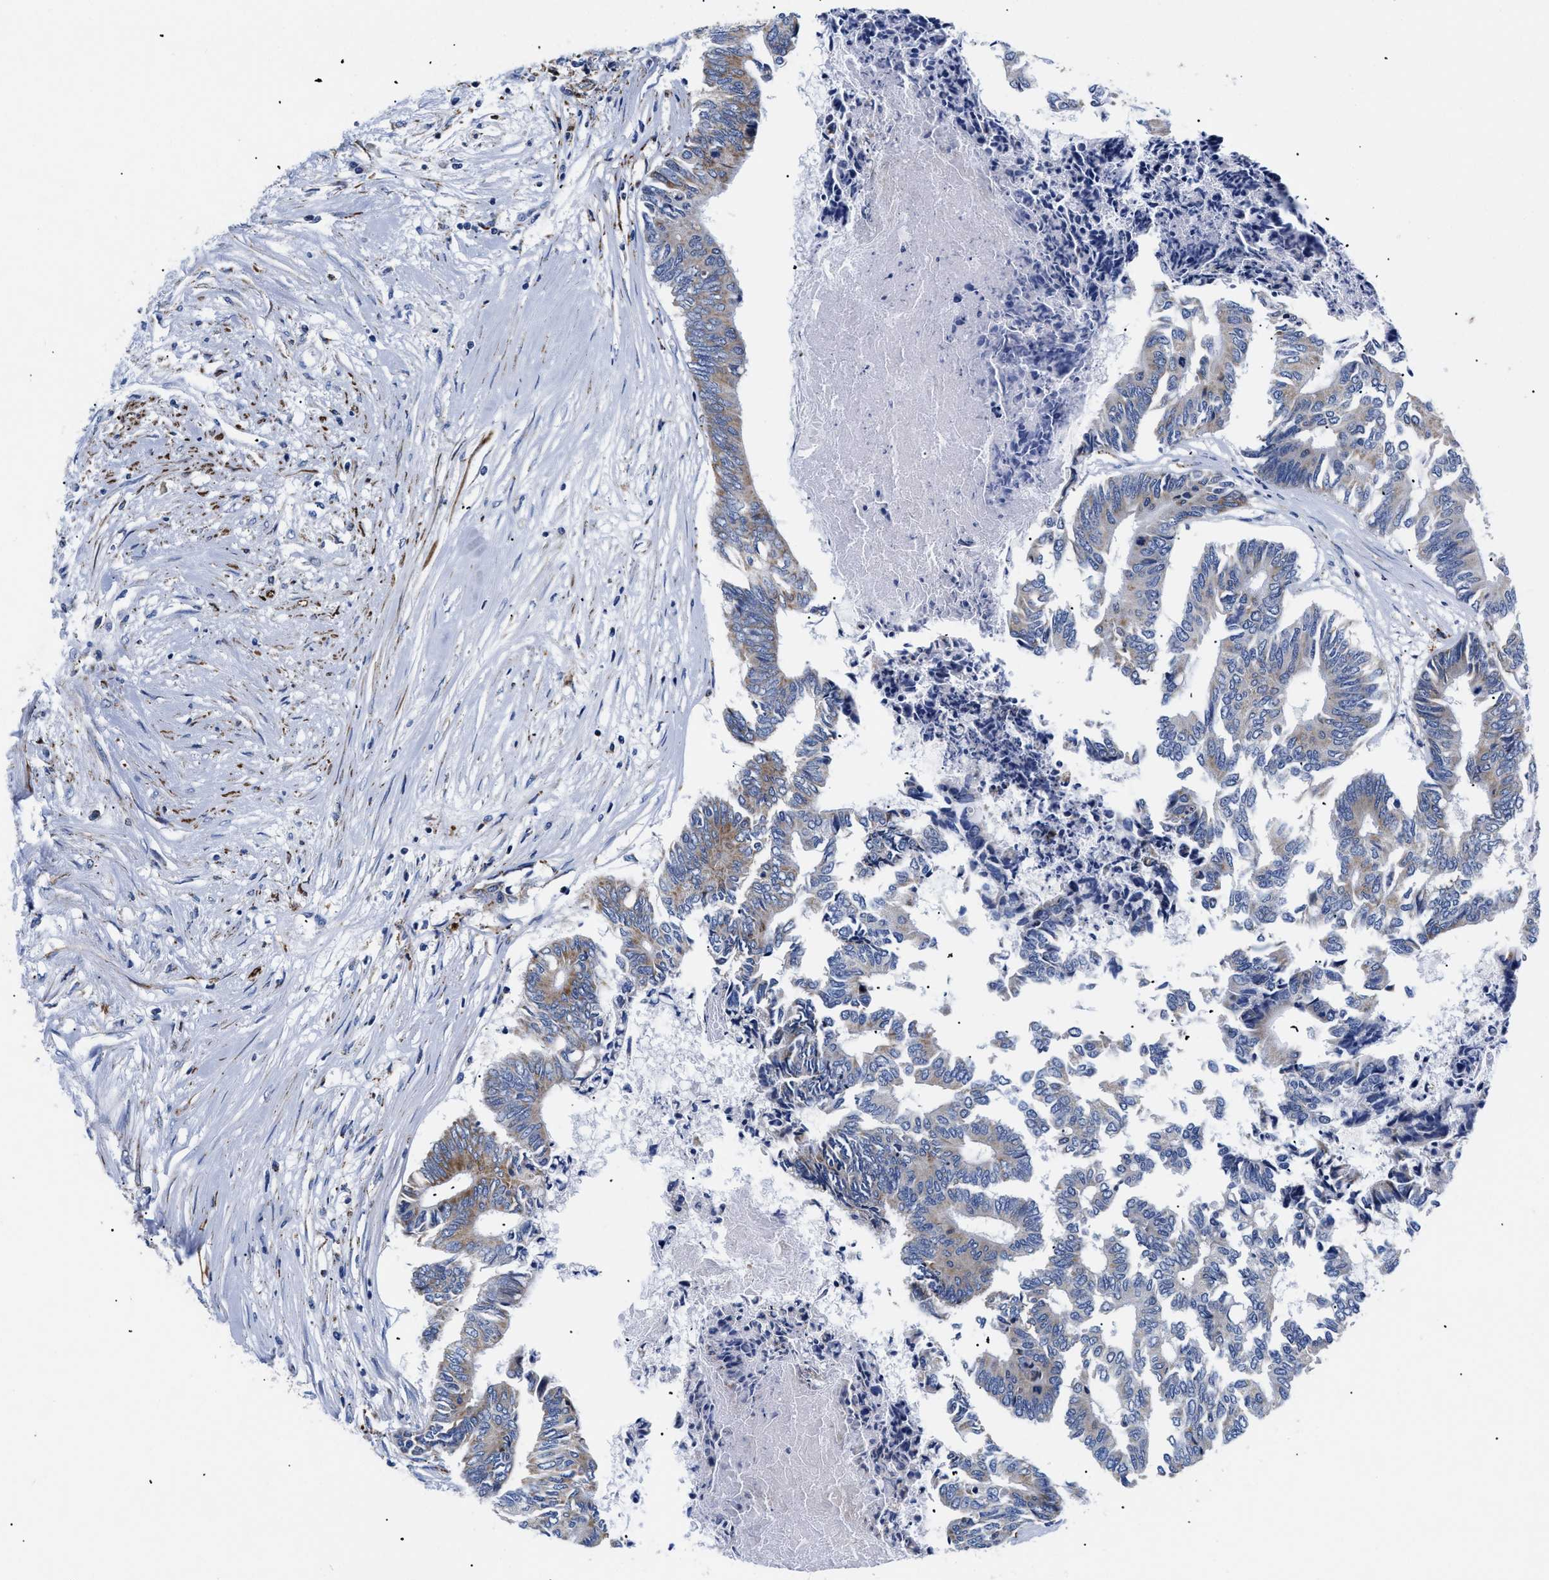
{"staining": {"intensity": "moderate", "quantity": "25%-75%", "location": "cytoplasmic/membranous"}, "tissue": "colorectal cancer", "cell_type": "Tumor cells", "image_type": "cancer", "snomed": [{"axis": "morphology", "description": "Adenocarcinoma, NOS"}, {"axis": "topography", "description": "Rectum"}], "caption": "Immunohistochemical staining of colorectal adenocarcinoma exhibits medium levels of moderate cytoplasmic/membranous expression in about 25%-75% of tumor cells.", "gene": "GPR149", "patient": {"sex": "male", "age": 63}}